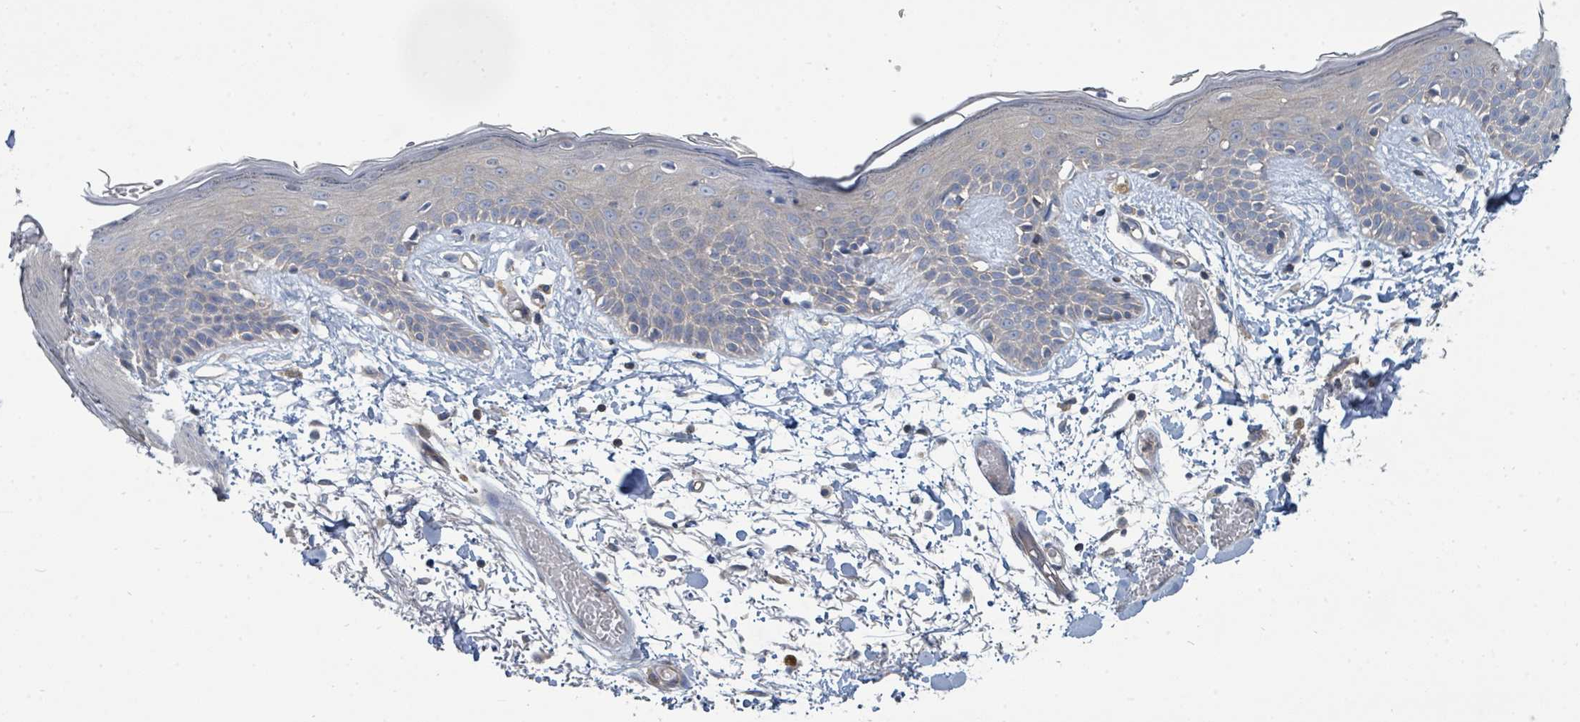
{"staining": {"intensity": "negative", "quantity": "none", "location": "none"}, "tissue": "skin", "cell_type": "Fibroblasts", "image_type": "normal", "snomed": [{"axis": "morphology", "description": "Normal tissue, NOS"}, {"axis": "topography", "description": "Skin"}], "caption": "The histopathology image exhibits no staining of fibroblasts in benign skin.", "gene": "BOLA2B", "patient": {"sex": "male", "age": 79}}